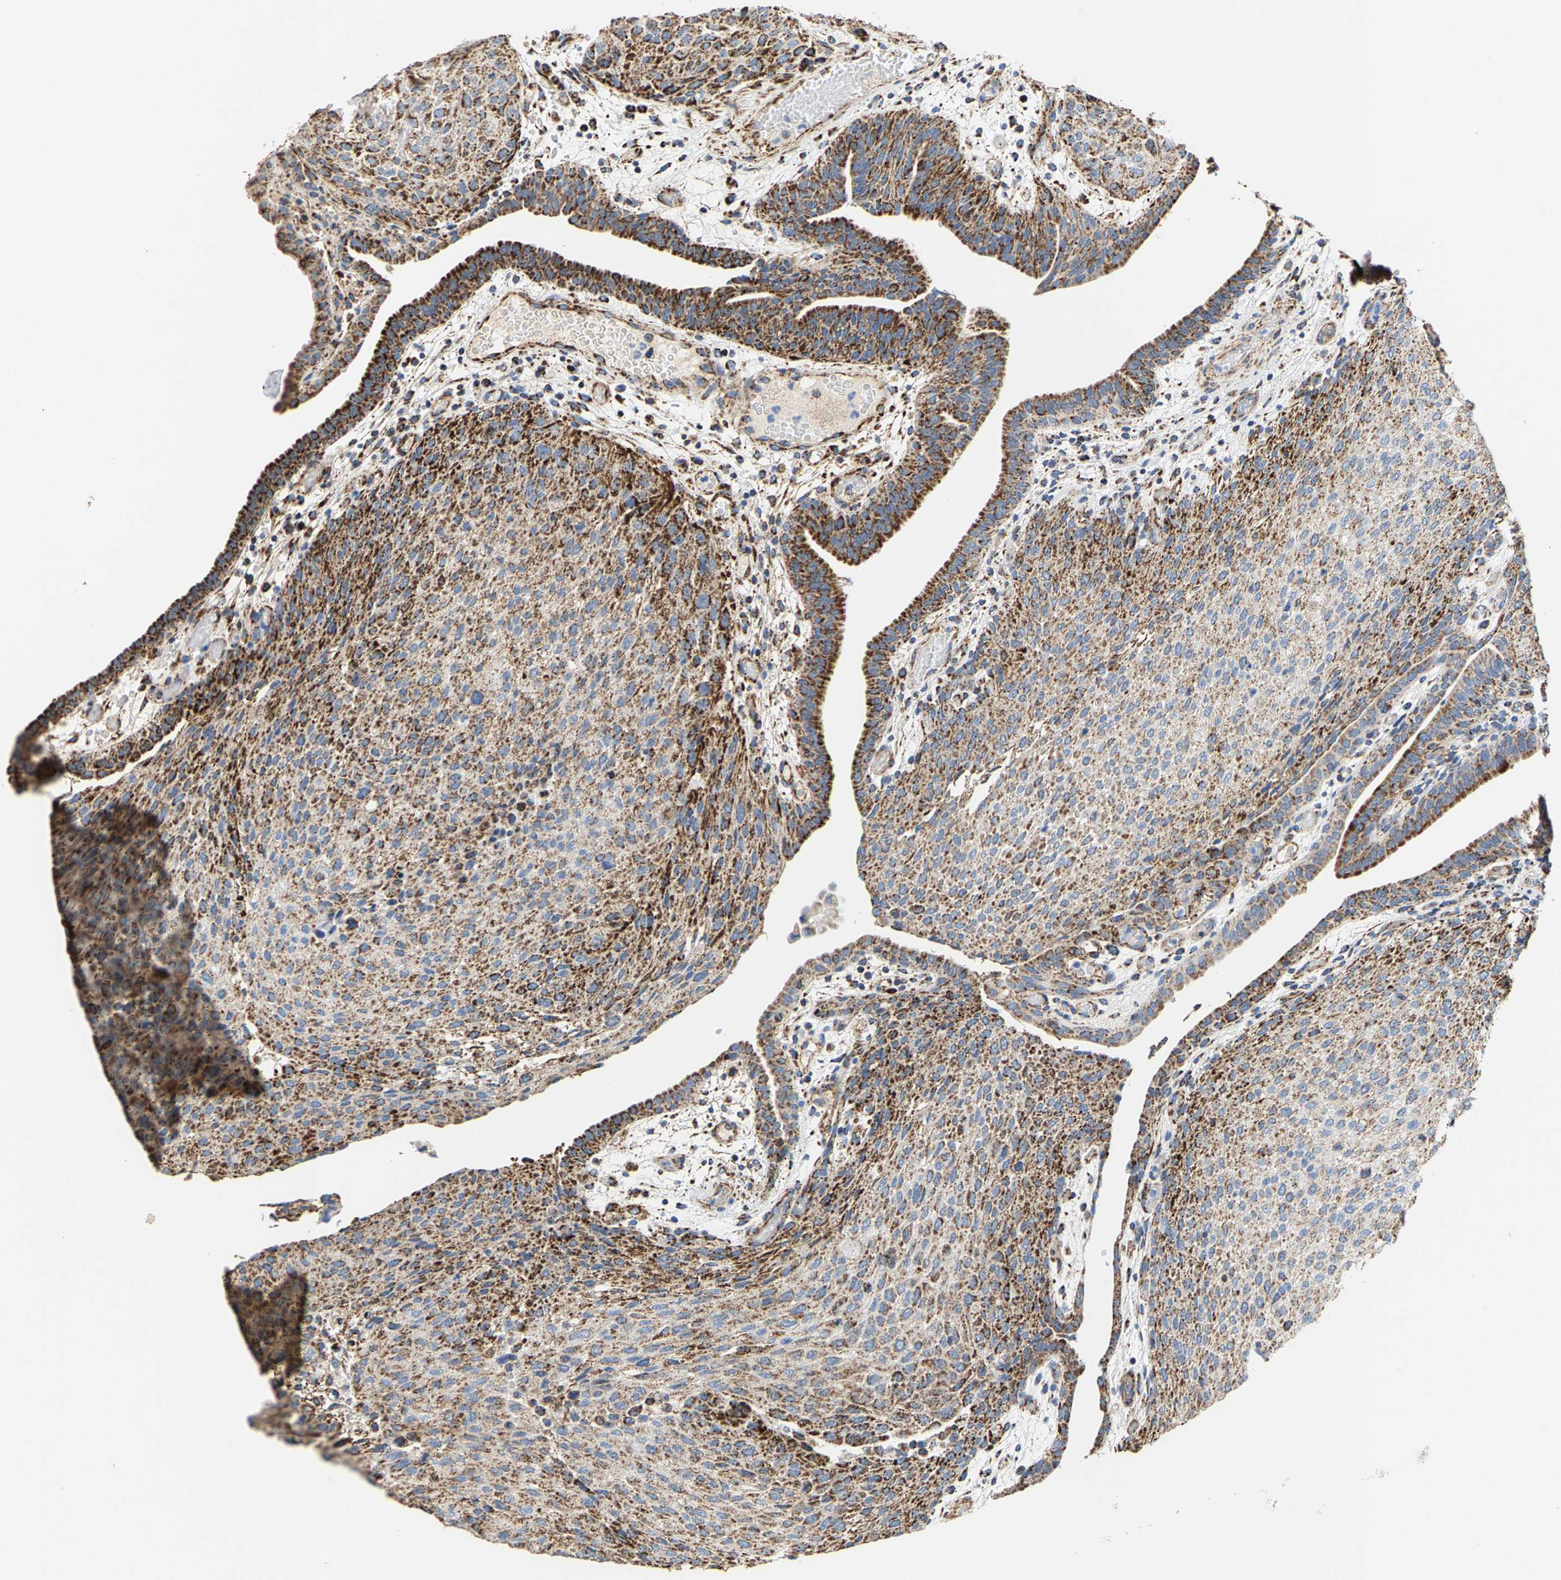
{"staining": {"intensity": "moderate", "quantity": ">75%", "location": "cytoplasmic/membranous"}, "tissue": "urothelial cancer", "cell_type": "Tumor cells", "image_type": "cancer", "snomed": [{"axis": "morphology", "description": "Urothelial carcinoma, Low grade"}, {"axis": "morphology", "description": "Urothelial carcinoma, High grade"}, {"axis": "topography", "description": "Urinary bladder"}], "caption": "This micrograph exhibits urothelial carcinoma (high-grade) stained with immunohistochemistry (IHC) to label a protein in brown. The cytoplasmic/membranous of tumor cells show moderate positivity for the protein. Nuclei are counter-stained blue.", "gene": "SHMT2", "patient": {"sex": "male", "age": 35}}